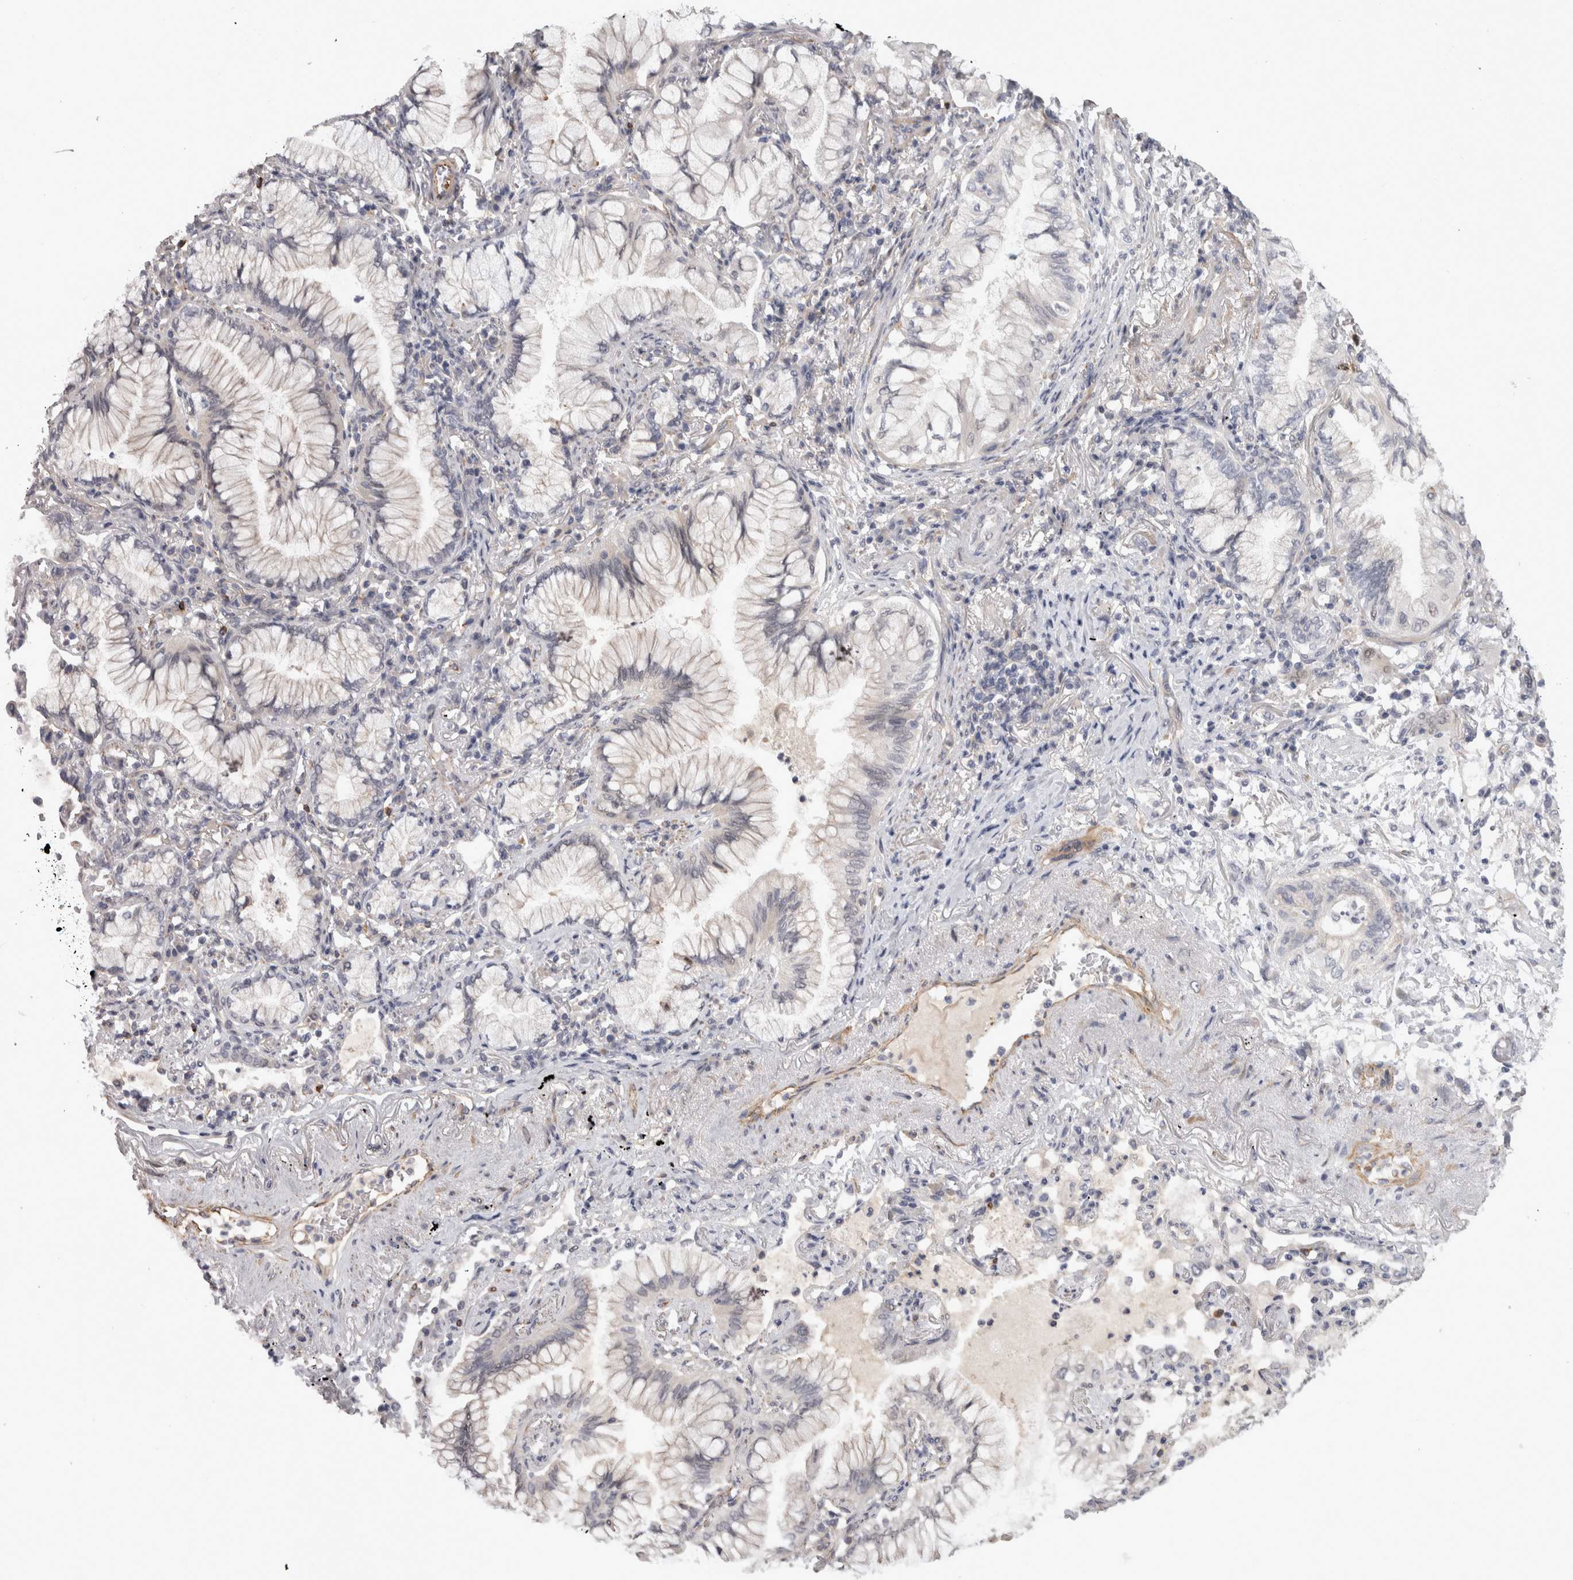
{"staining": {"intensity": "negative", "quantity": "none", "location": "none"}, "tissue": "lung cancer", "cell_type": "Tumor cells", "image_type": "cancer", "snomed": [{"axis": "morphology", "description": "Adenocarcinoma, NOS"}, {"axis": "topography", "description": "Lung"}], "caption": "Lung cancer (adenocarcinoma) was stained to show a protein in brown. There is no significant expression in tumor cells. (DAB (3,3'-diaminobenzidine) IHC, high magnification).", "gene": "RMDN1", "patient": {"sex": "female", "age": 70}}